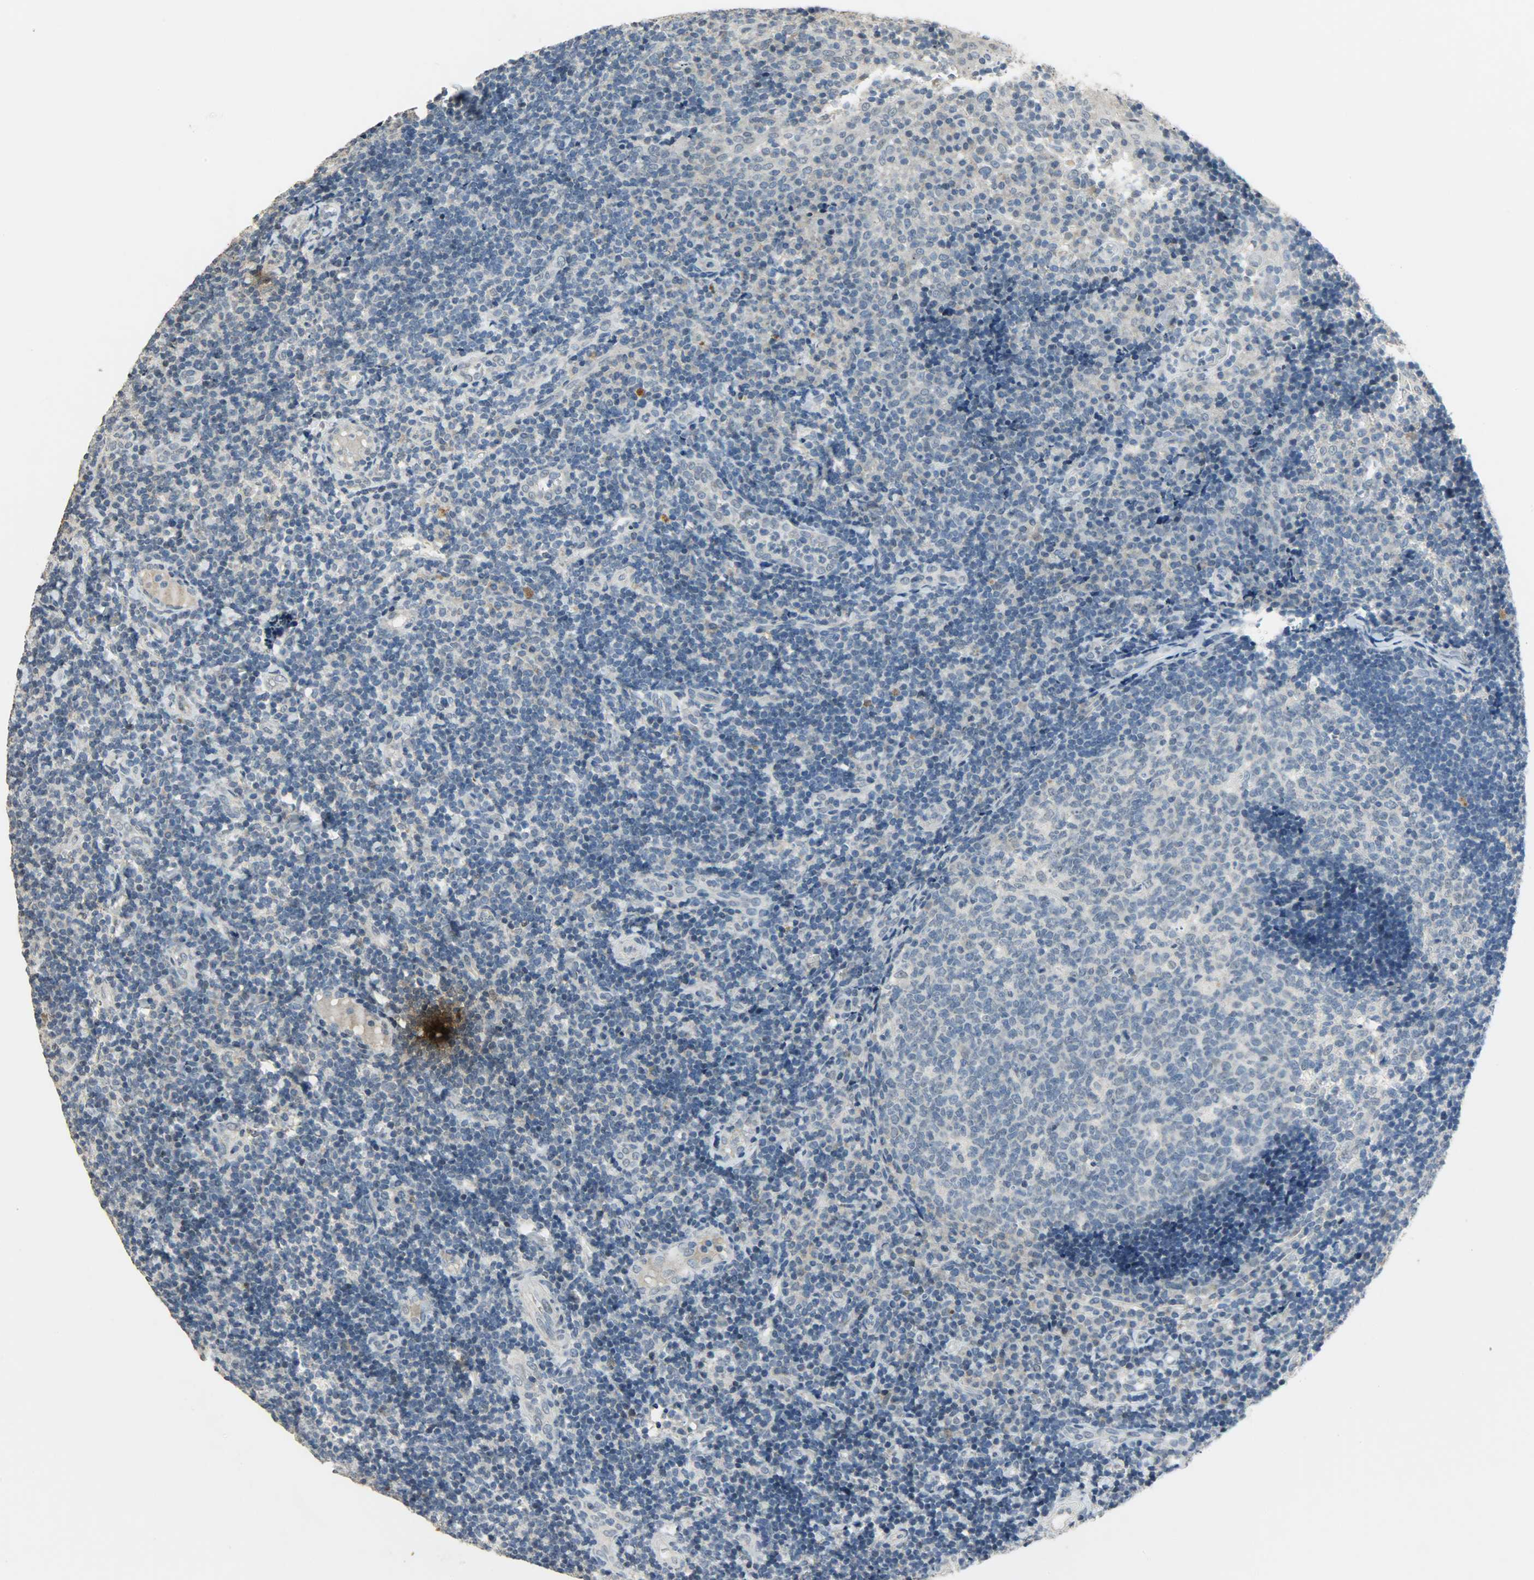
{"staining": {"intensity": "negative", "quantity": "none", "location": "none"}, "tissue": "tonsil", "cell_type": "Germinal center cells", "image_type": "normal", "snomed": [{"axis": "morphology", "description": "Normal tissue, NOS"}, {"axis": "topography", "description": "Tonsil"}], "caption": "A high-resolution image shows immunohistochemistry (IHC) staining of unremarkable tonsil, which exhibits no significant expression in germinal center cells. Nuclei are stained in blue.", "gene": "DNAJB6", "patient": {"sex": "female", "age": 40}}